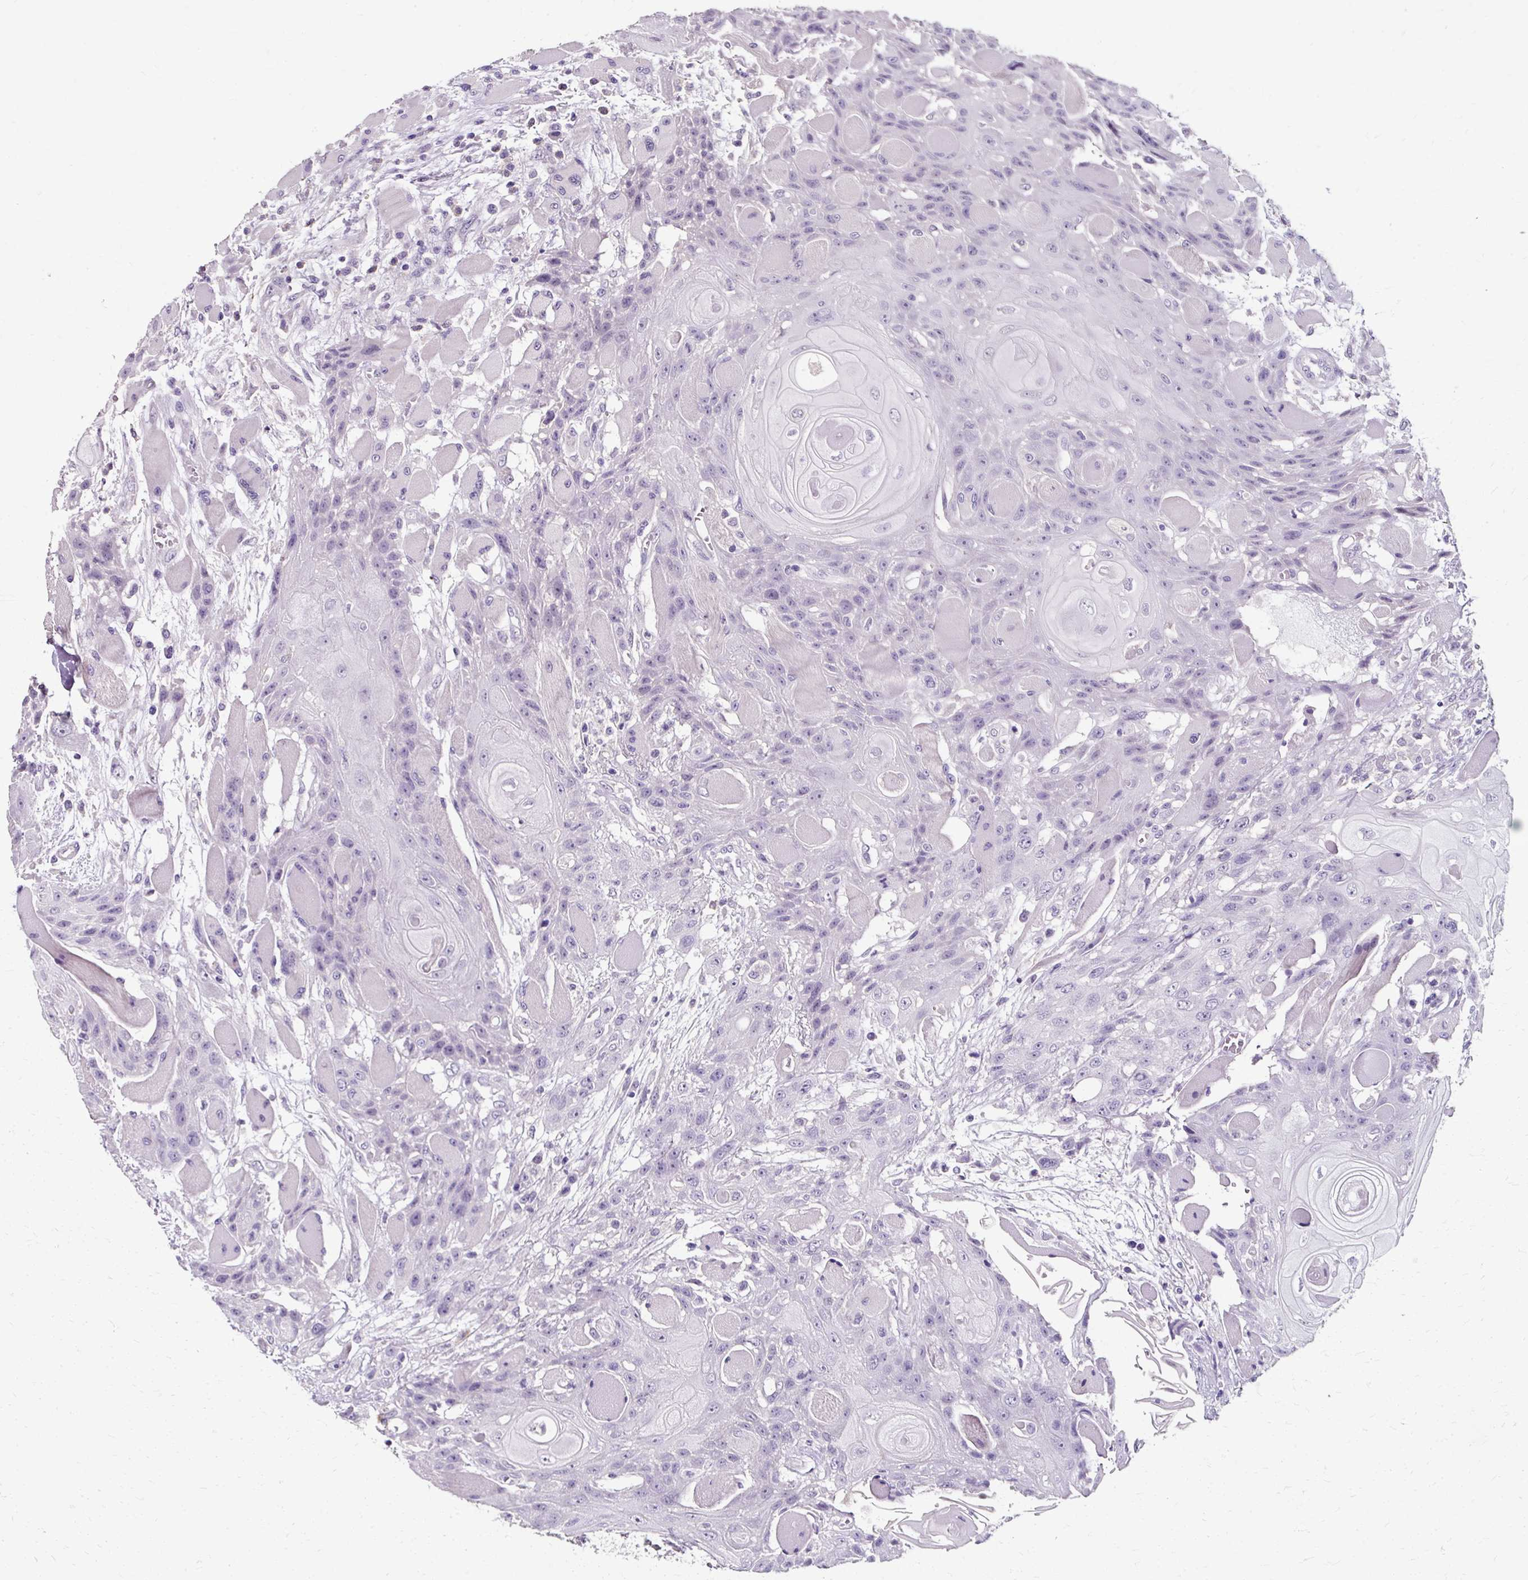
{"staining": {"intensity": "negative", "quantity": "none", "location": "none"}, "tissue": "head and neck cancer", "cell_type": "Tumor cells", "image_type": "cancer", "snomed": [{"axis": "morphology", "description": "Squamous cell carcinoma, NOS"}, {"axis": "topography", "description": "Head-Neck"}], "caption": "This is a image of immunohistochemistry (IHC) staining of head and neck squamous cell carcinoma, which shows no expression in tumor cells.", "gene": "KLHL24", "patient": {"sex": "female", "age": 43}}